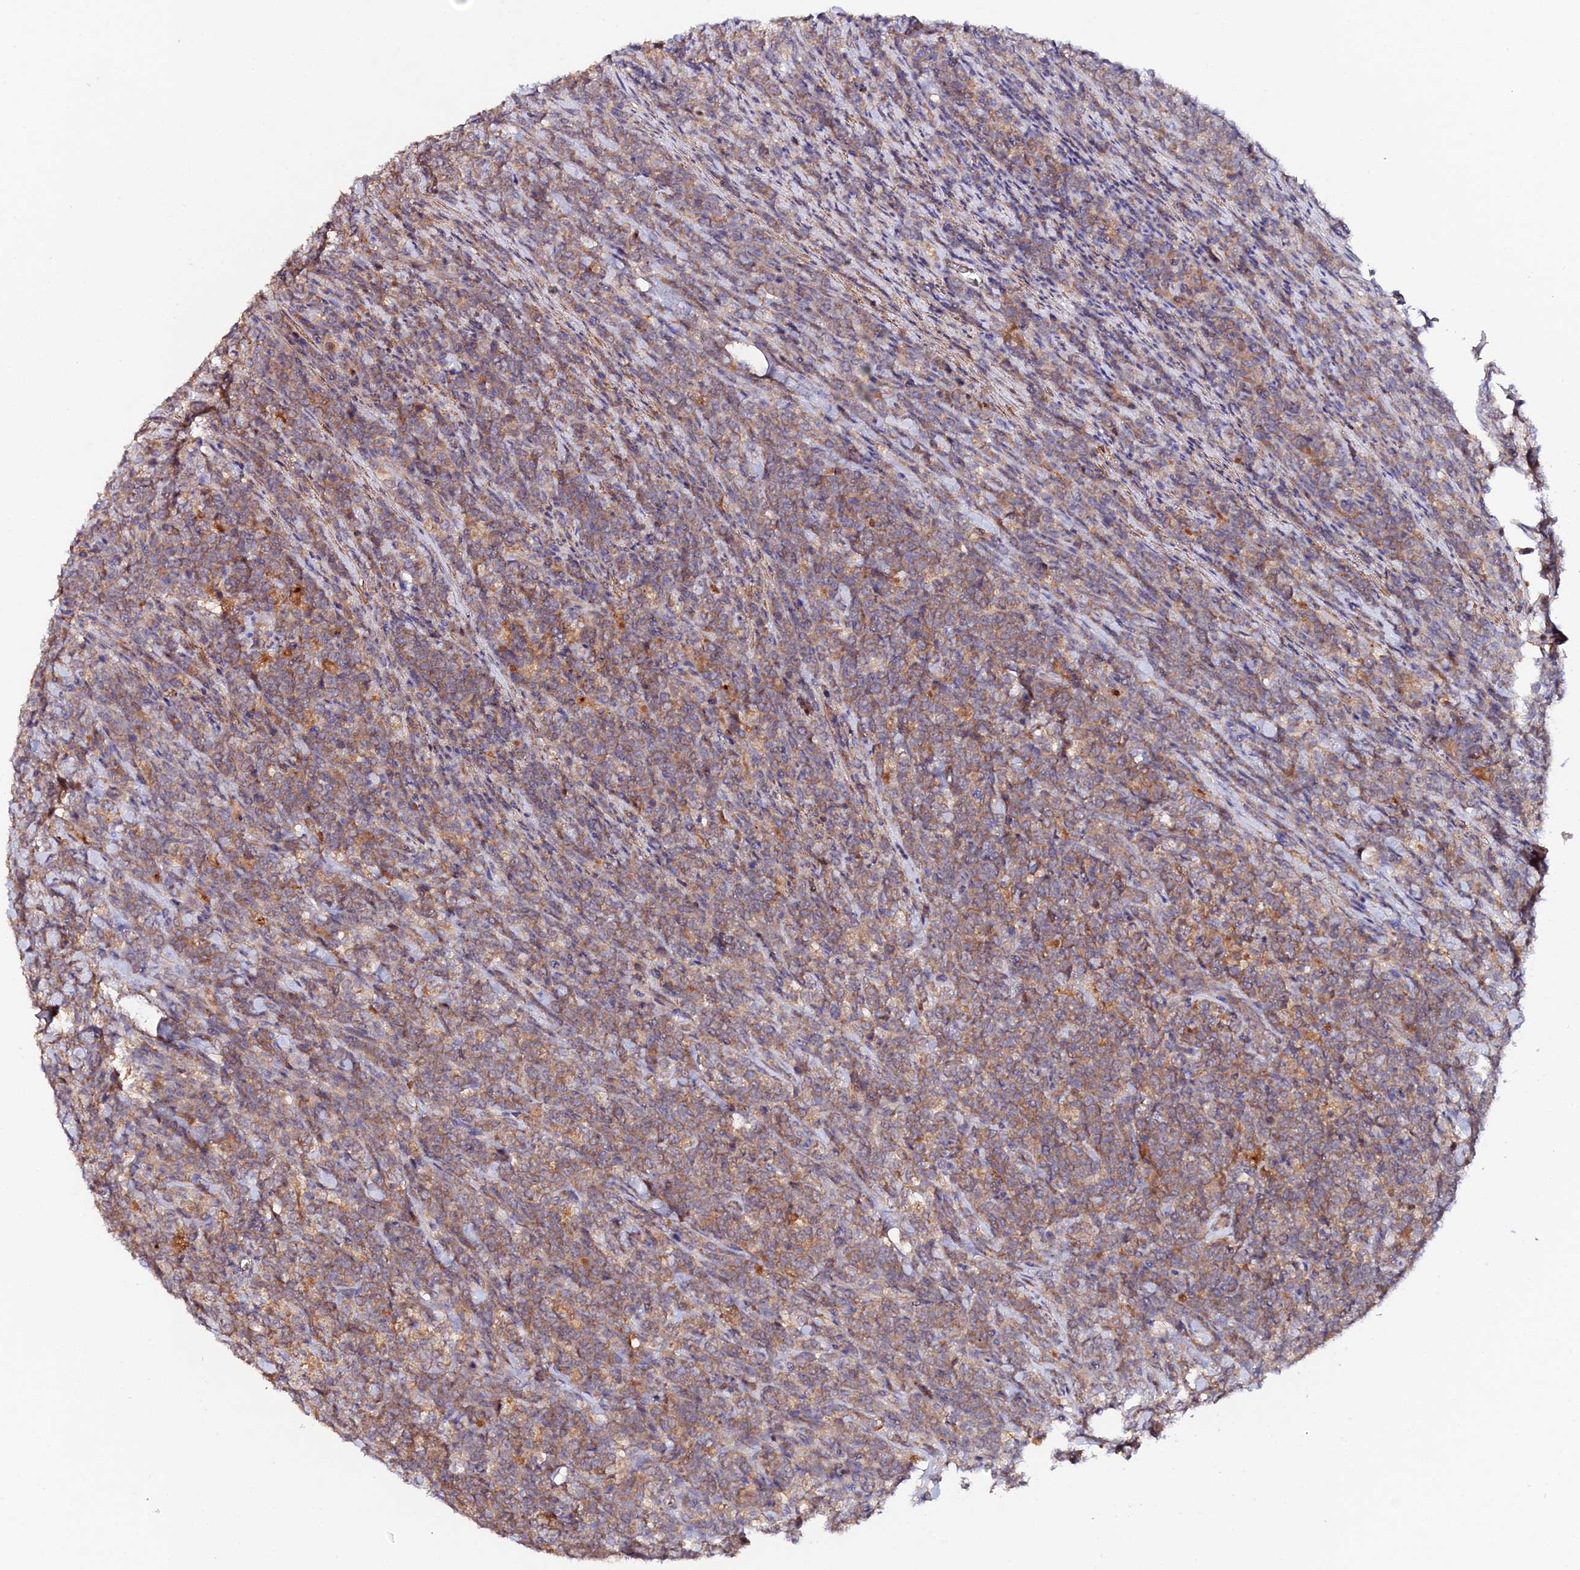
{"staining": {"intensity": "moderate", "quantity": ">75%", "location": "cytoplasmic/membranous"}, "tissue": "lymphoma", "cell_type": "Tumor cells", "image_type": "cancer", "snomed": [{"axis": "morphology", "description": "Malignant lymphoma, non-Hodgkin's type, High grade"}, {"axis": "topography", "description": "Small intestine"}], "caption": "Immunohistochemical staining of human lymphoma exhibits medium levels of moderate cytoplasmic/membranous expression in approximately >75% of tumor cells. (DAB (3,3'-diaminobenzidine) IHC with brightfield microscopy, high magnification).", "gene": "TRIM26", "patient": {"sex": "male", "age": 8}}